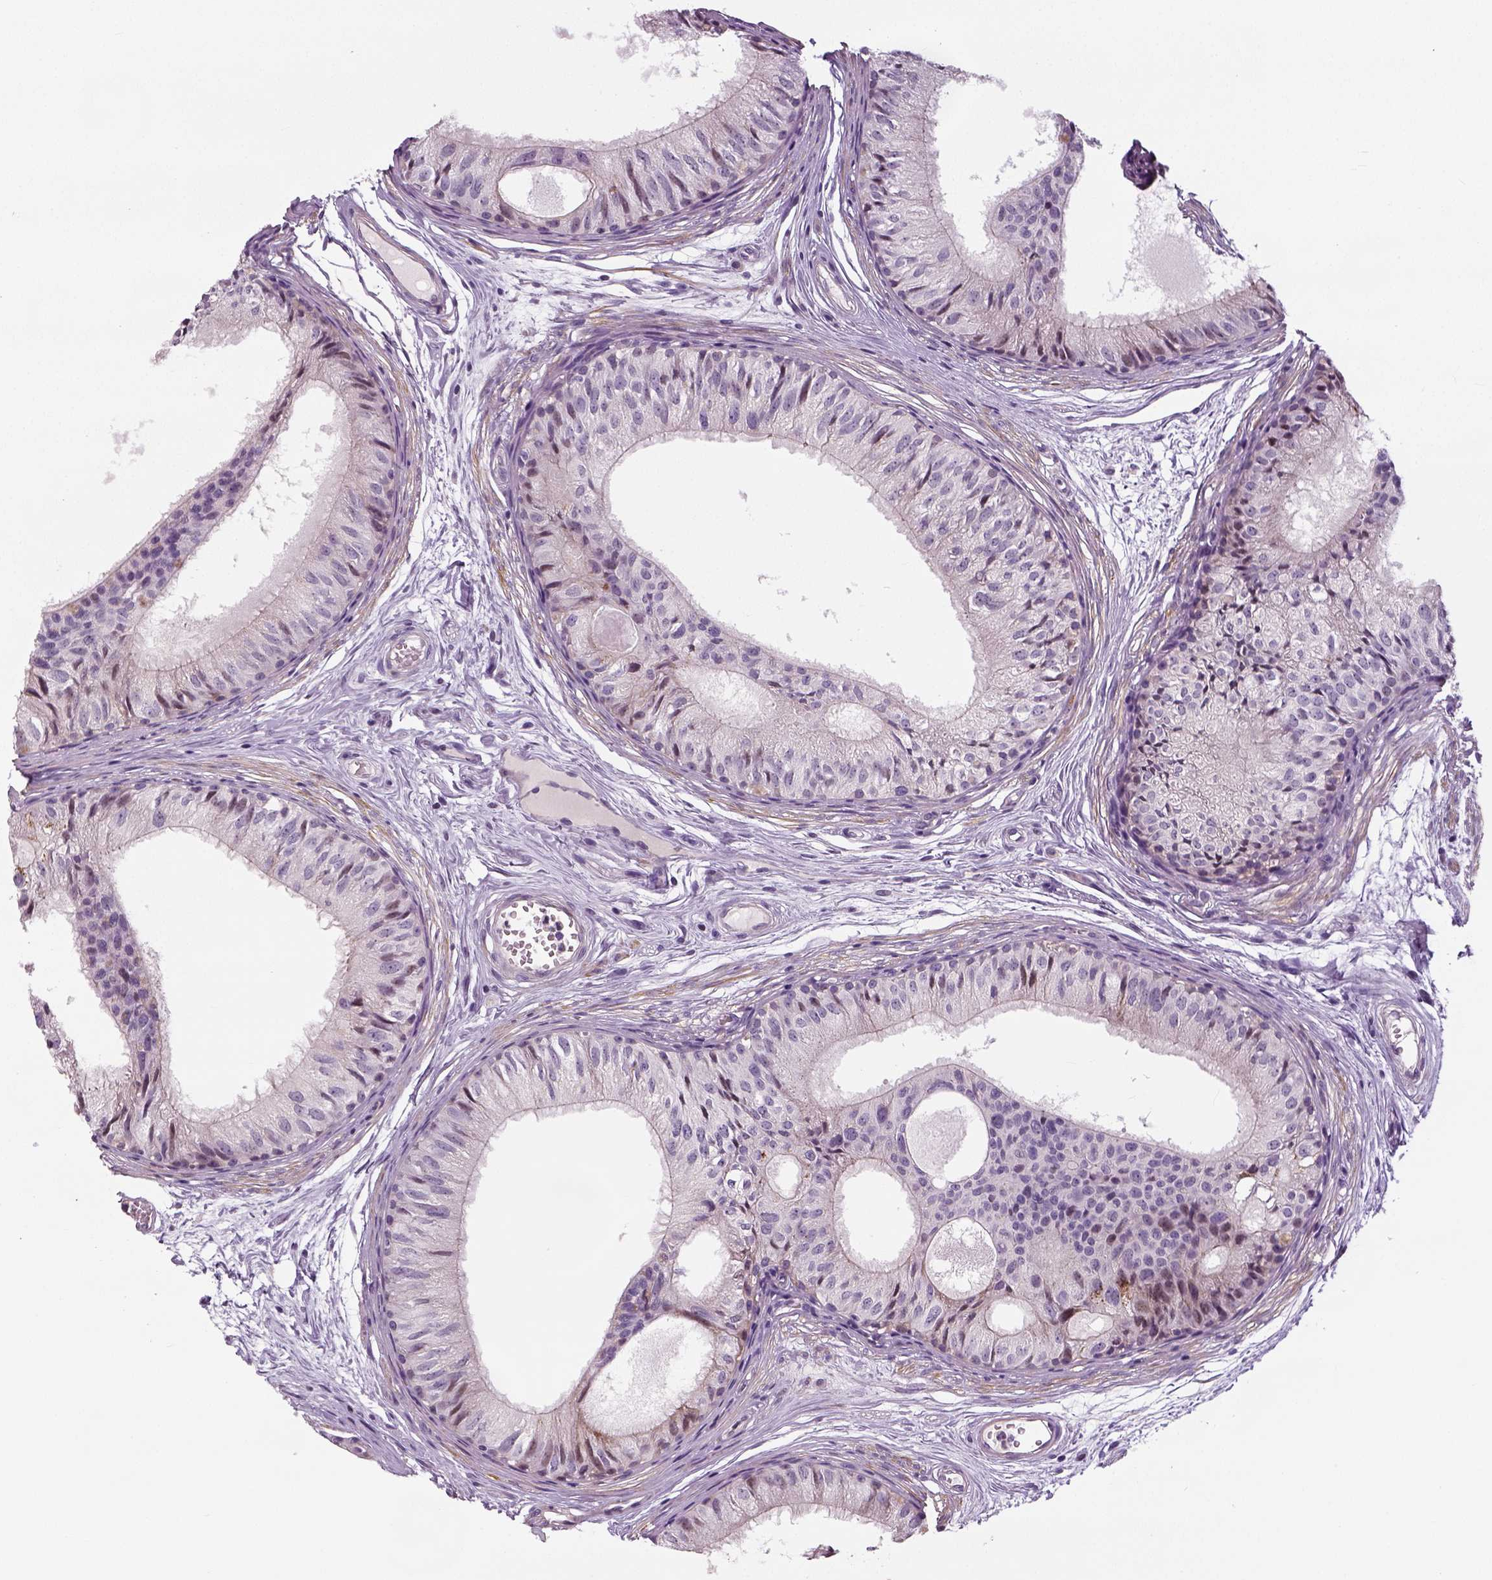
{"staining": {"intensity": "negative", "quantity": "none", "location": "none"}, "tissue": "epididymis", "cell_type": "Glandular cells", "image_type": "normal", "snomed": [{"axis": "morphology", "description": "Normal tissue, NOS"}, {"axis": "topography", "description": "Epididymis"}], "caption": "Immunohistochemistry photomicrograph of unremarkable epididymis: human epididymis stained with DAB exhibits no significant protein staining in glandular cells. (DAB (3,3'-diaminobenzidine) IHC, high magnification).", "gene": "NECAB1", "patient": {"sex": "male", "age": 25}}